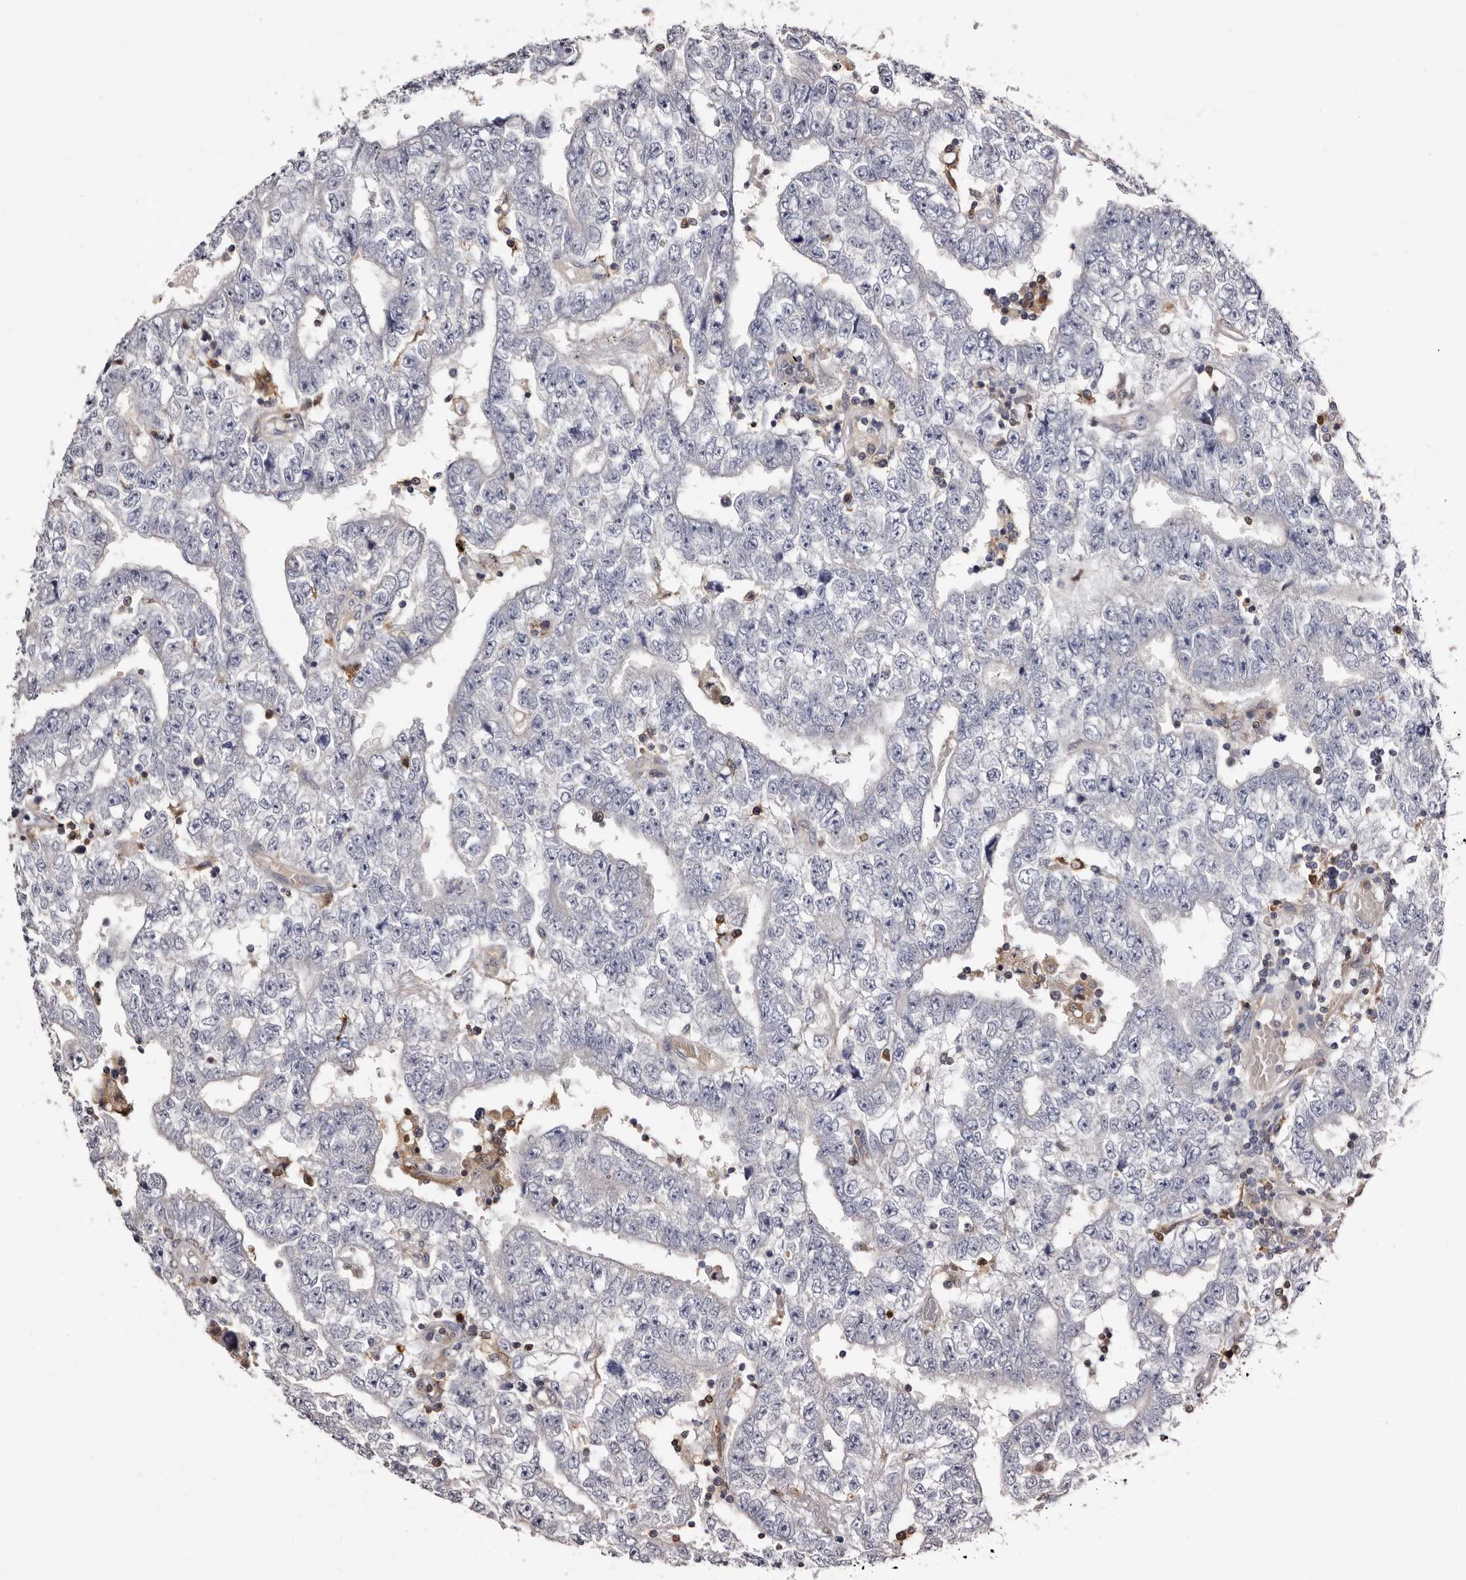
{"staining": {"intensity": "negative", "quantity": "none", "location": "none"}, "tissue": "testis cancer", "cell_type": "Tumor cells", "image_type": "cancer", "snomed": [{"axis": "morphology", "description": "Carcinoma, Embryonal, NOS"}, {"axis": "topography", "description": "Testis"}], "caption": "Immunohistochemistry photomicrograph of neoplastic tissue: embryonal carcinoma (testis) stained with DAB reveals no significant protein positivity in tumor cells.", "gene": "DNPH1", "patient": {"sex": "male", "age": 25}}